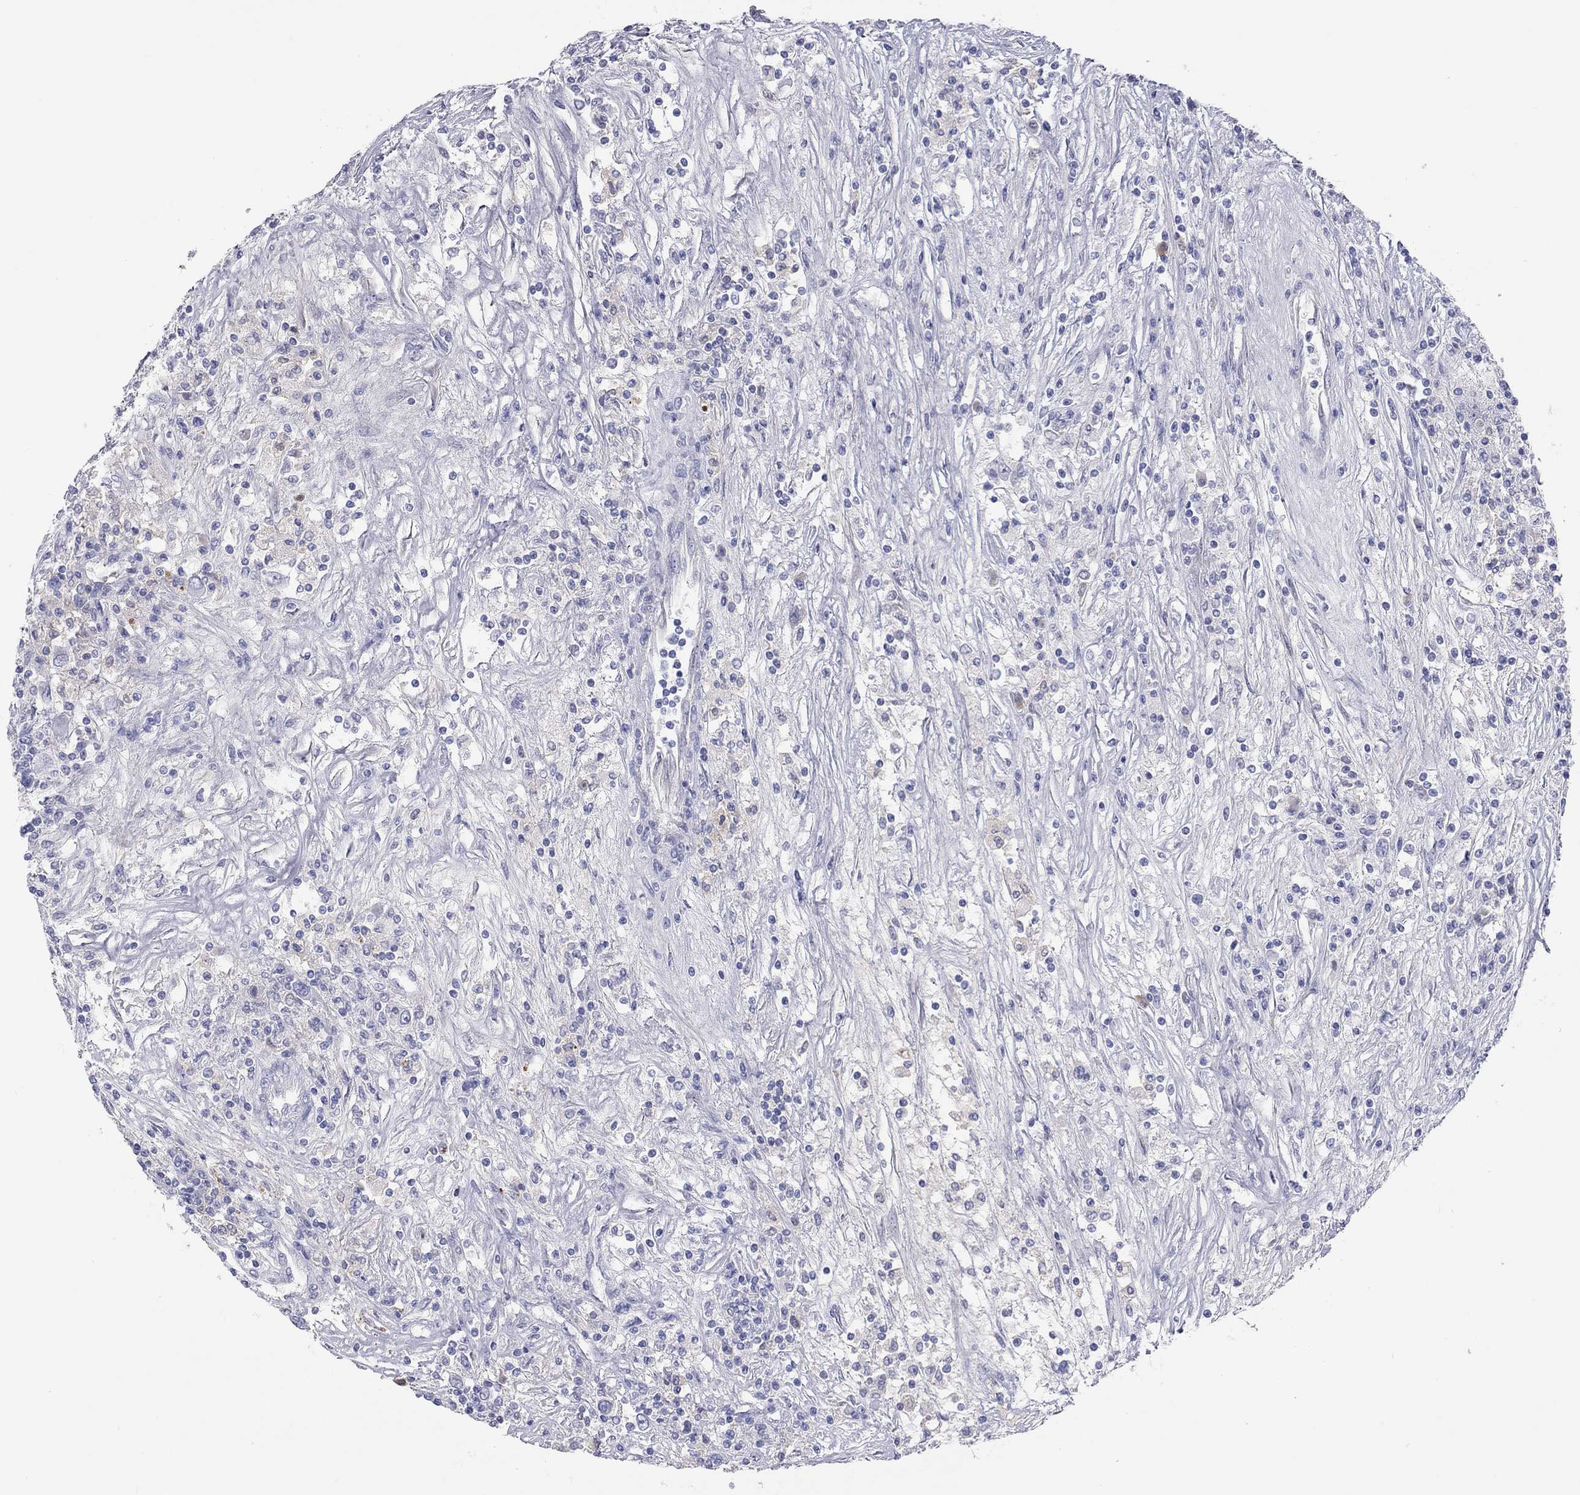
{"staining": {"intensity": "negative", "quantity": "none", "location": "none"}, "tissue": "renal cancer", "cell_type": "Tumor cells", "image_type": "cancer", "snomed": [{"axis": "morphology", "description": "Adenocarcinoma, NOS"}, {"axis": "topography", "description": "Kidney"}], "caption": "Tumor cells show no significant staining in renal cancer. Brightfield microscopy of immunohistochemistry (IHC) stained with DAB (3,3'-diaminobenzidine) (brown) and hematoxylin (blue), captured at high magnification.", "gene": "ST7L", "patient": {"sex": "female", "age": 67}}